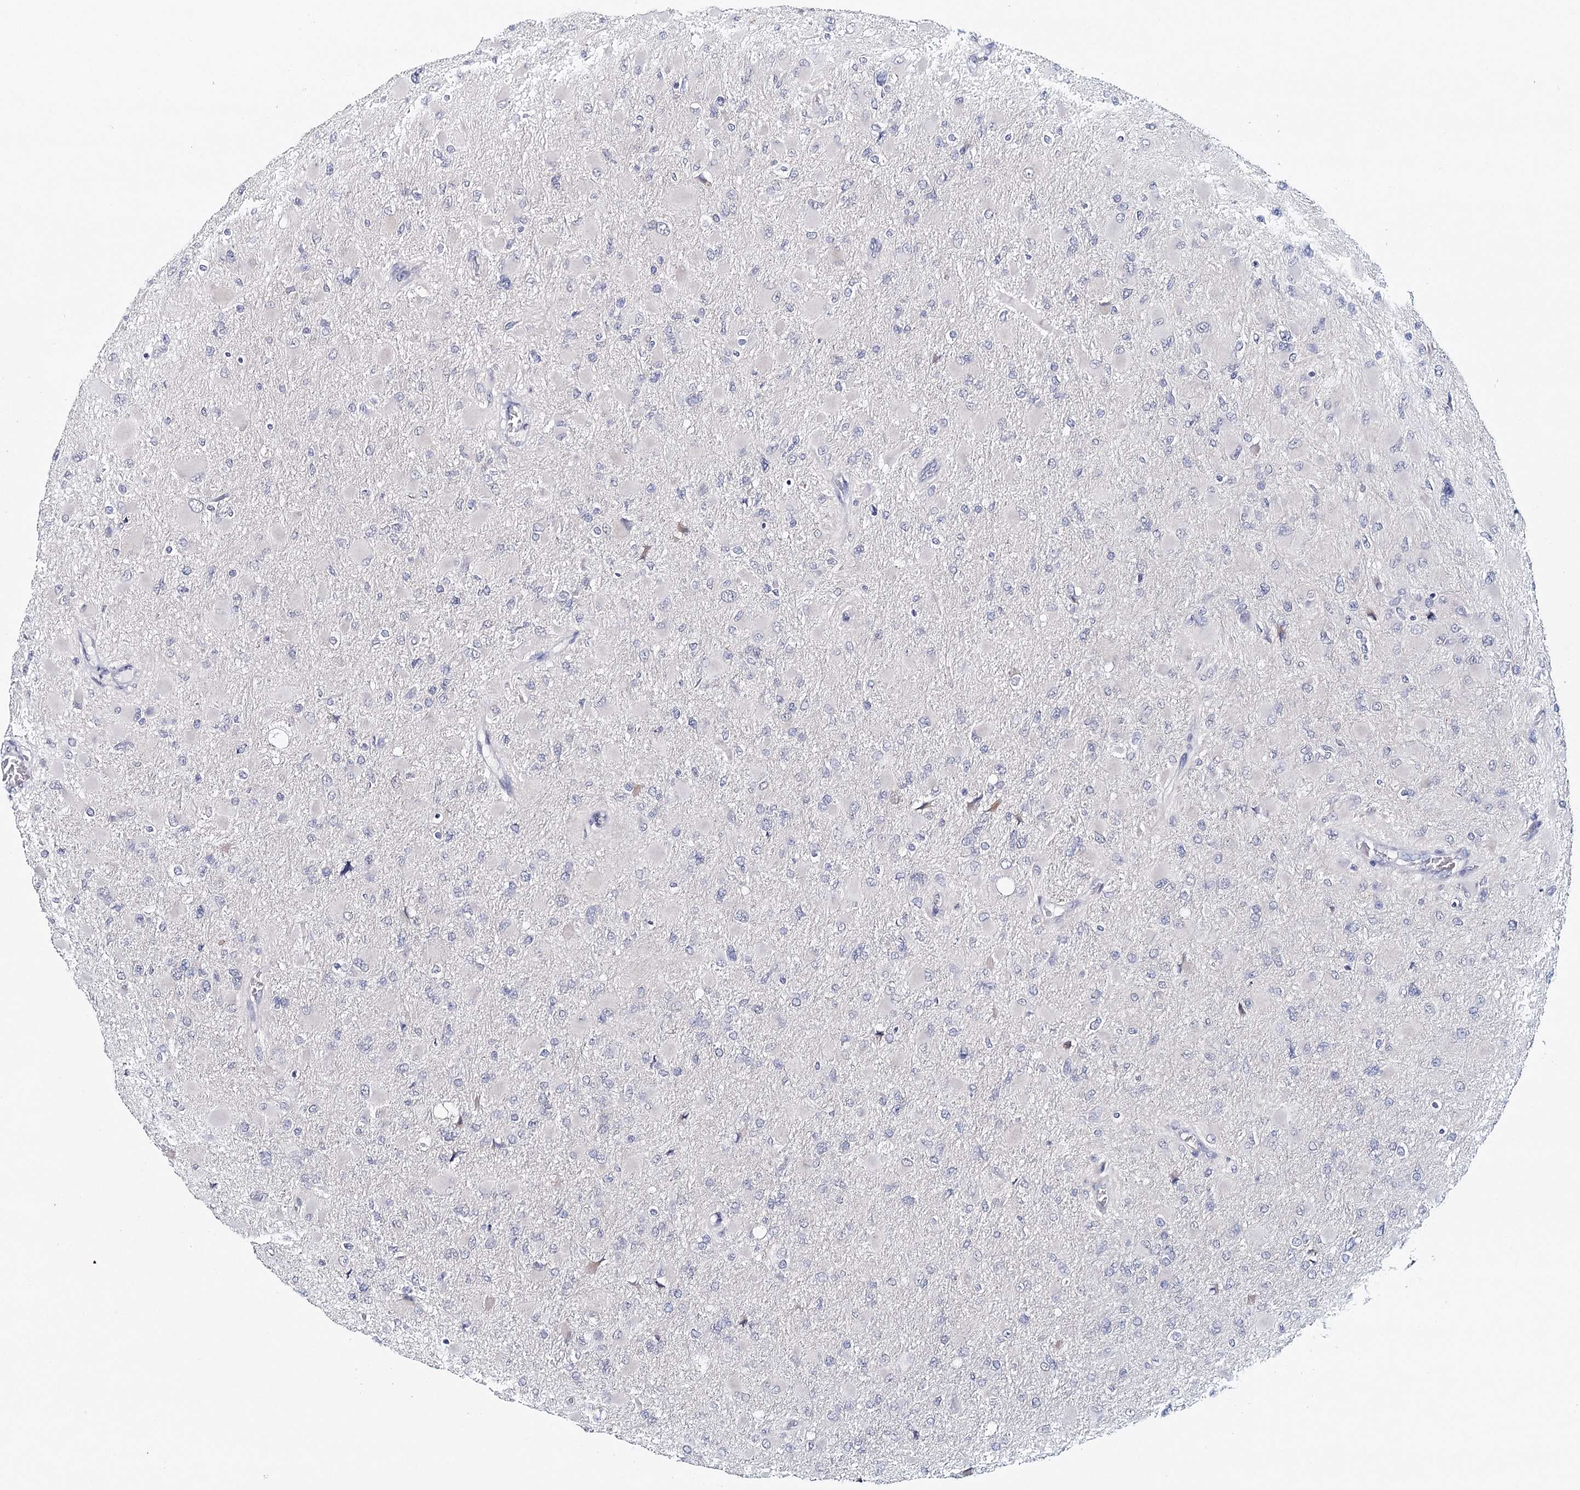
{"staining": {"intensity": "negative", "quantity": "none", "location": "none"}, "tissue": "glioma", "cell_type": "Tumor cells", "image_type": "cancer", "snomed": [{"axis": "morphology", "description": "Glioma, malignant, High grade"}, {"axis": "topography", "description": "Cerebral cortex"}], "caption": "DAB immunohistochemical staining of human malignant glioma (high-grade) demonstrates no significant staining in tumor cells. (Immunohistochemistry, brightfield microscopy, high magnification).", "gene": "HSPA4L", "patient": {"sex": "female", "age": 36}}